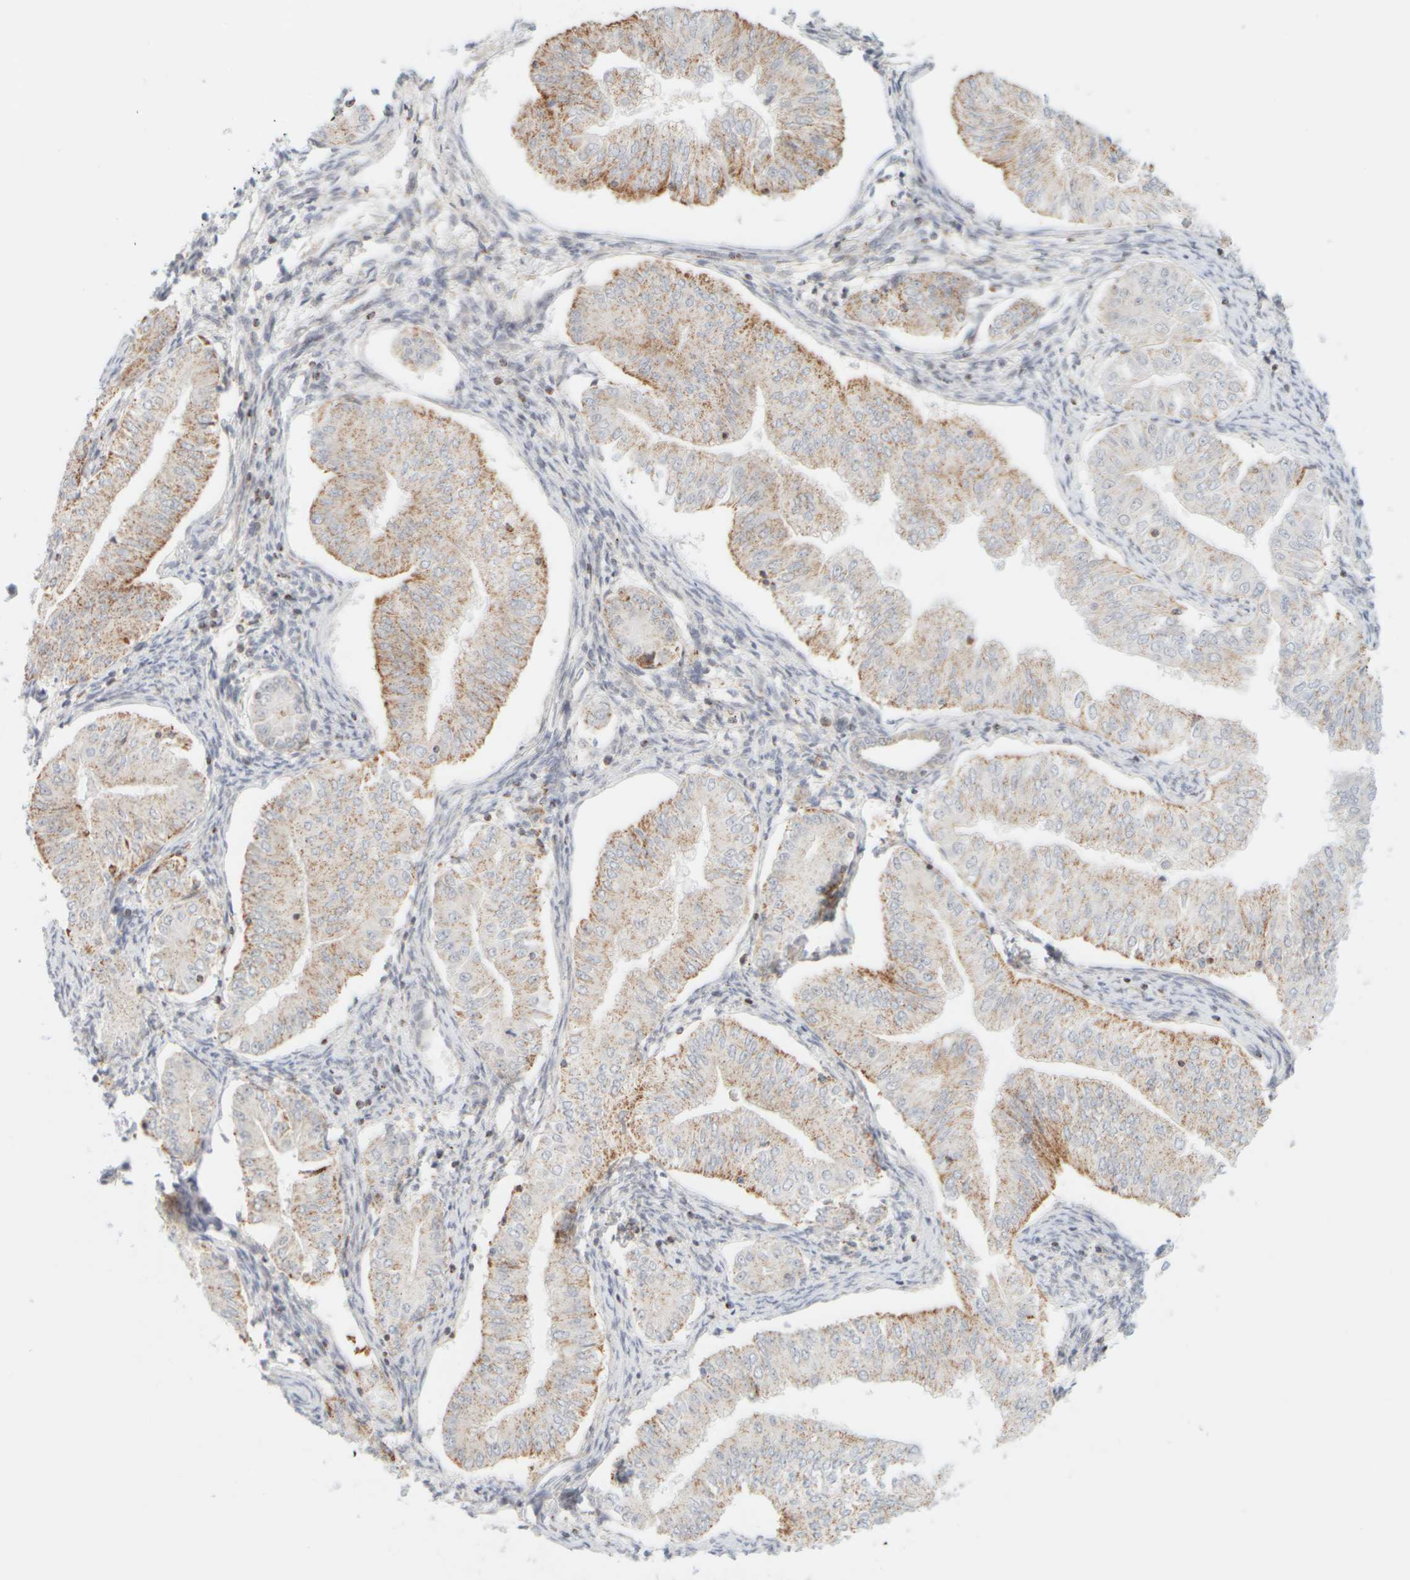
{"staining": {"intensity": "moderate", "quantity": ">75%", "location": "cytoplasmic/membranous"}, "tissue": "endometrial cancer", "cell_type": "Tumor cells", "image_type": "cancer", "snomed": [{"axis": "morphology", "description": "Normal tissue, NOS"}, {"axis": "morphology", "description": "Adenocarcinoma, NOS"}, {"axis": "topography", "description": "Endometrium"}], "caption": "Approximately >75% of tumor cells in human adenocarcinoma (endometrial) show moderate cytoplasmic/membranous protein positivity as visualized by brown immunohistochemical staining.", "gene": "PPM1K", "patient": {"sex": "female", "age": 53}}